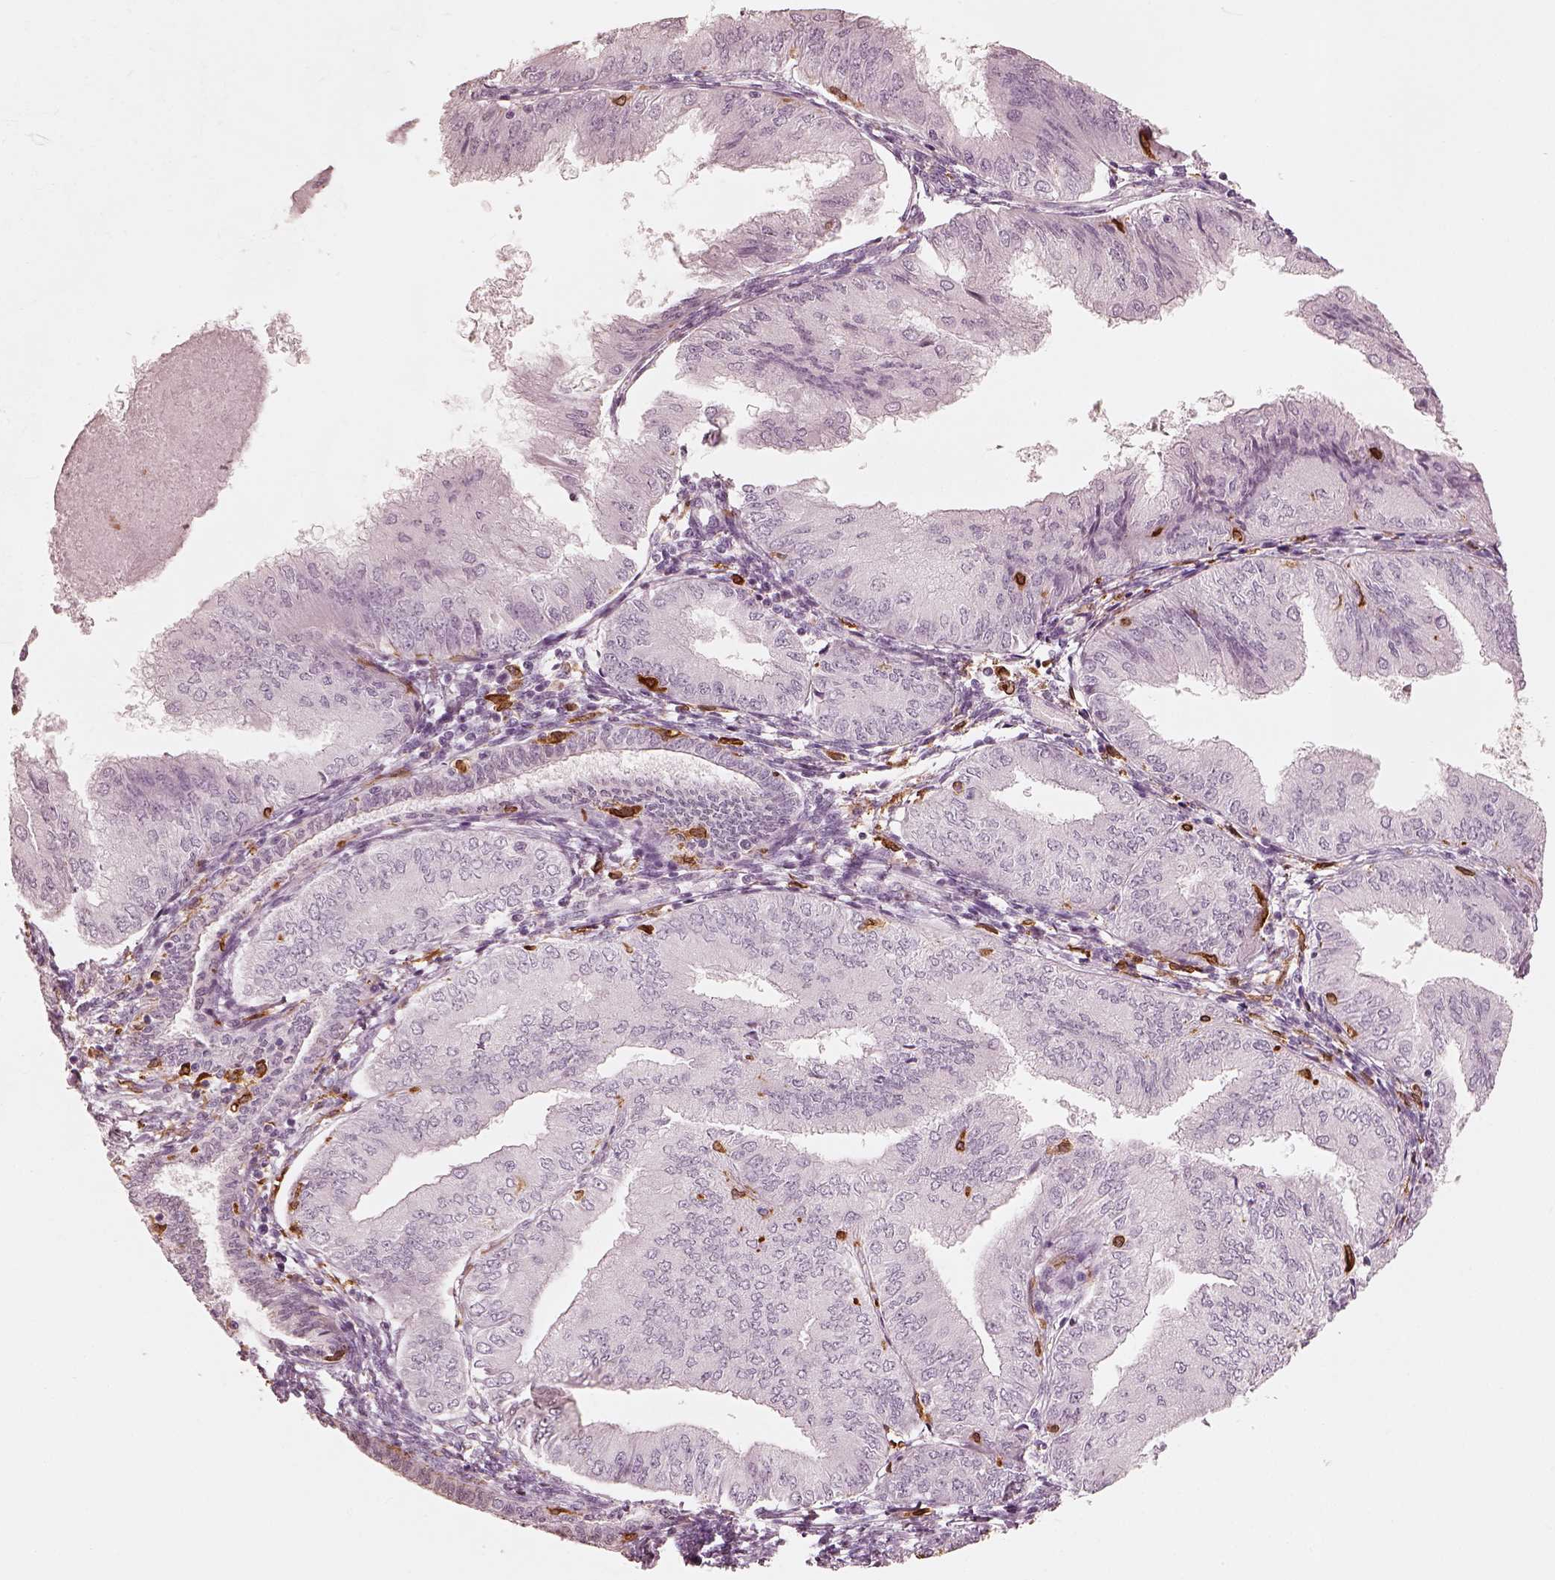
{"staining": {"intensity": "negative", "quantity": "none", "location": "none"}, "tissue": "endometrial cancer", "cell_type": "Tumor cells", "image_type": "cancer", "snomed": [{"axis": "morphology", "description": "Adenocarcinoma, NOS"}, {"axis": "topography", "description": "Endometrium"}], "caption": "Immunohistochemistry histopathology image of neoplastic tissue: human endometrial cancer stained with DAB reveals no significant protein staining in tumor cells.", "gene": "ALOX5", "patient": {"sex": "female", "age": 53}}